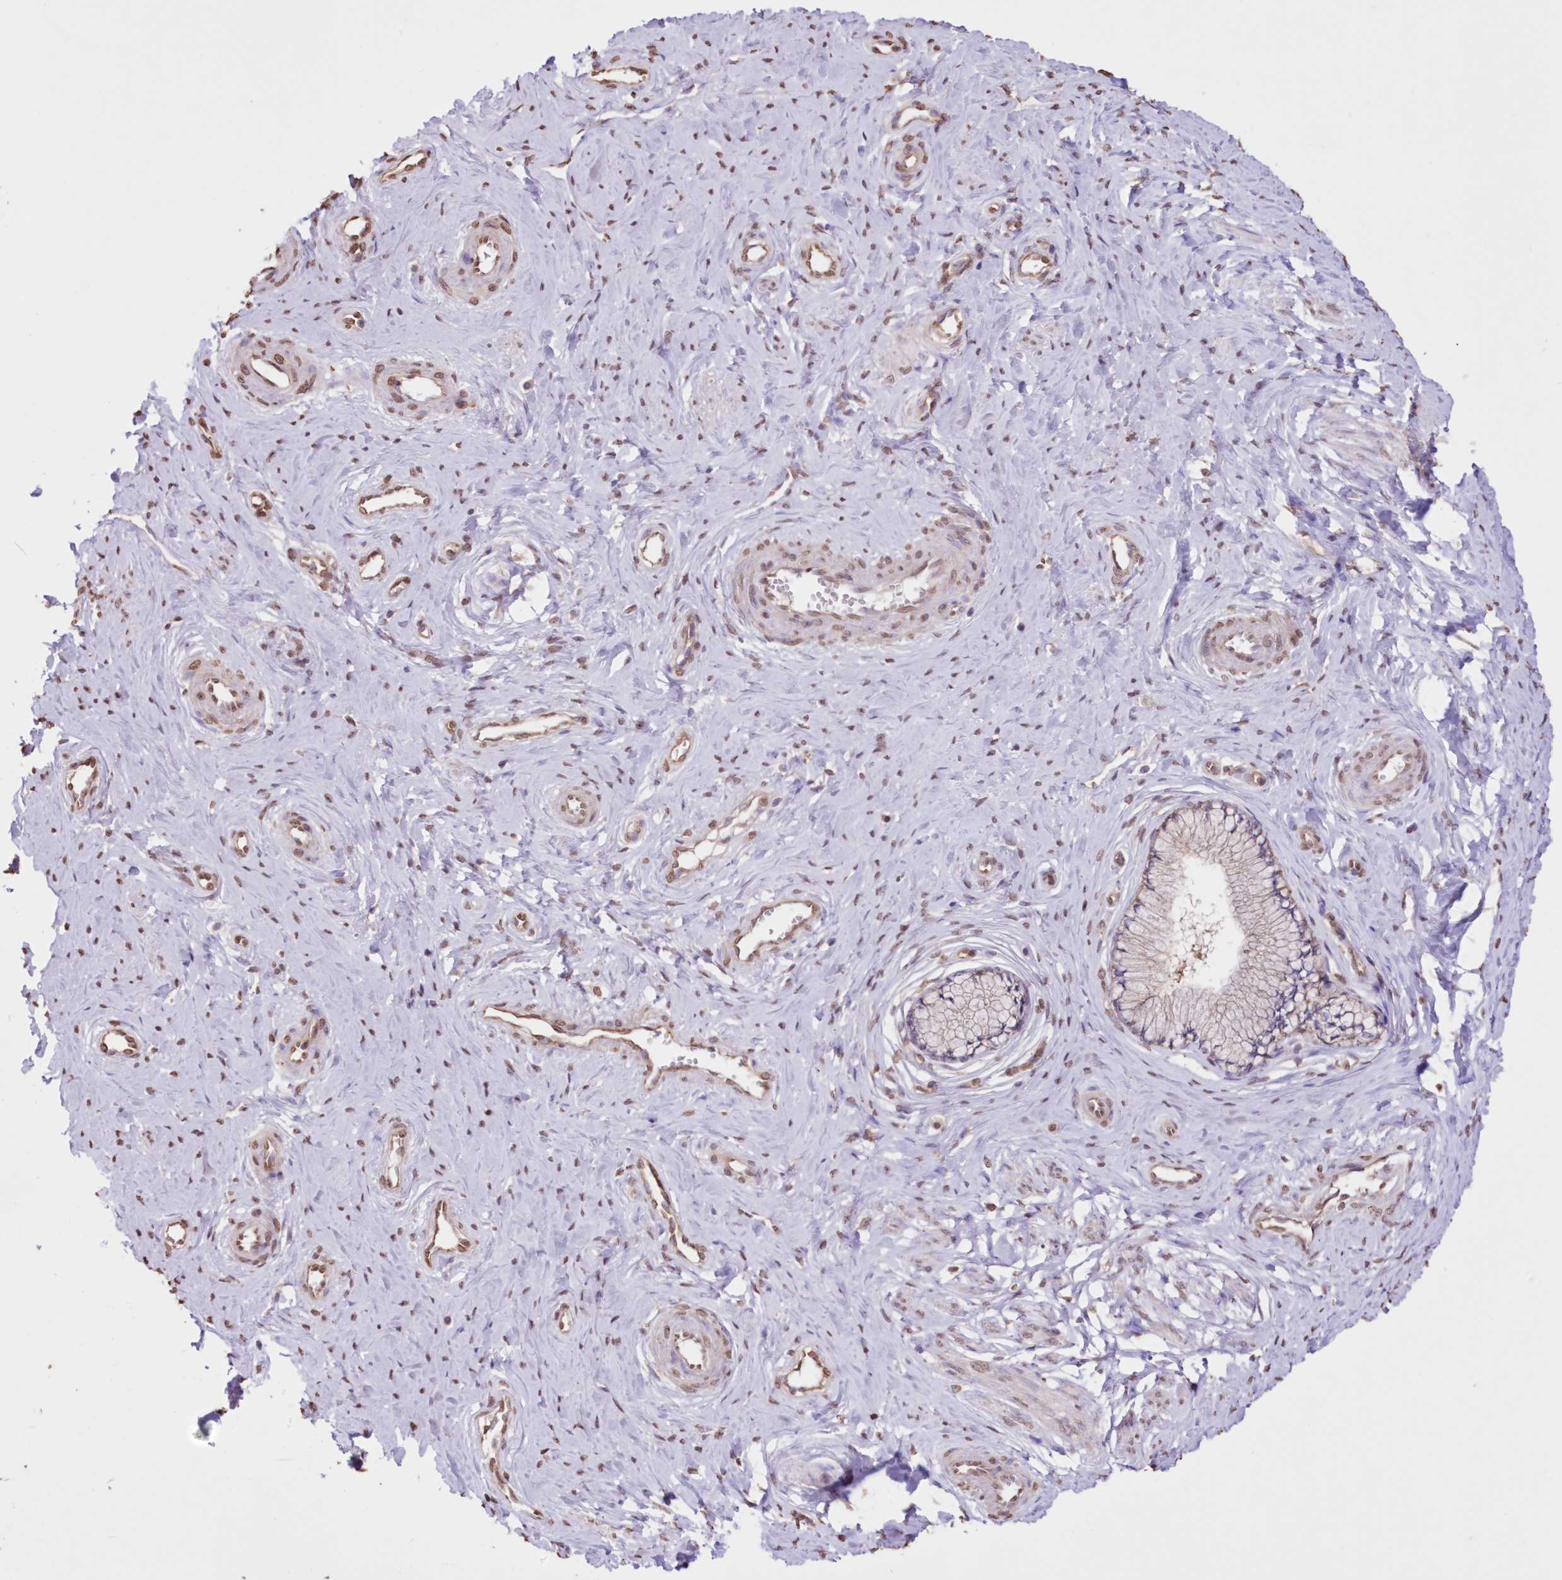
{"staining": {"intensity": "moderate", "quantity": "25%-75%", "location": "cytoplasmic/membranous"}, "tissue": "cervix", "cell_type": "Glandular cells", "image_type": "normal", "snomed": [{"axis": "morphology", "description": "Normal tissue, NOS"}, {"axis": "topography", "description": "Cervix"}], "caption": "High-power microscopy captured an IHC histopathology image of unremarkable cervix, revealing moderate cytoplasmic/membranous staining in approximately 25%-75% of glandular cells. (brown staining indicates protein expression, while blue staining denotes nuclei).", "gene": "FCHO2", "patient": {"sex": "female", "age": 36}}